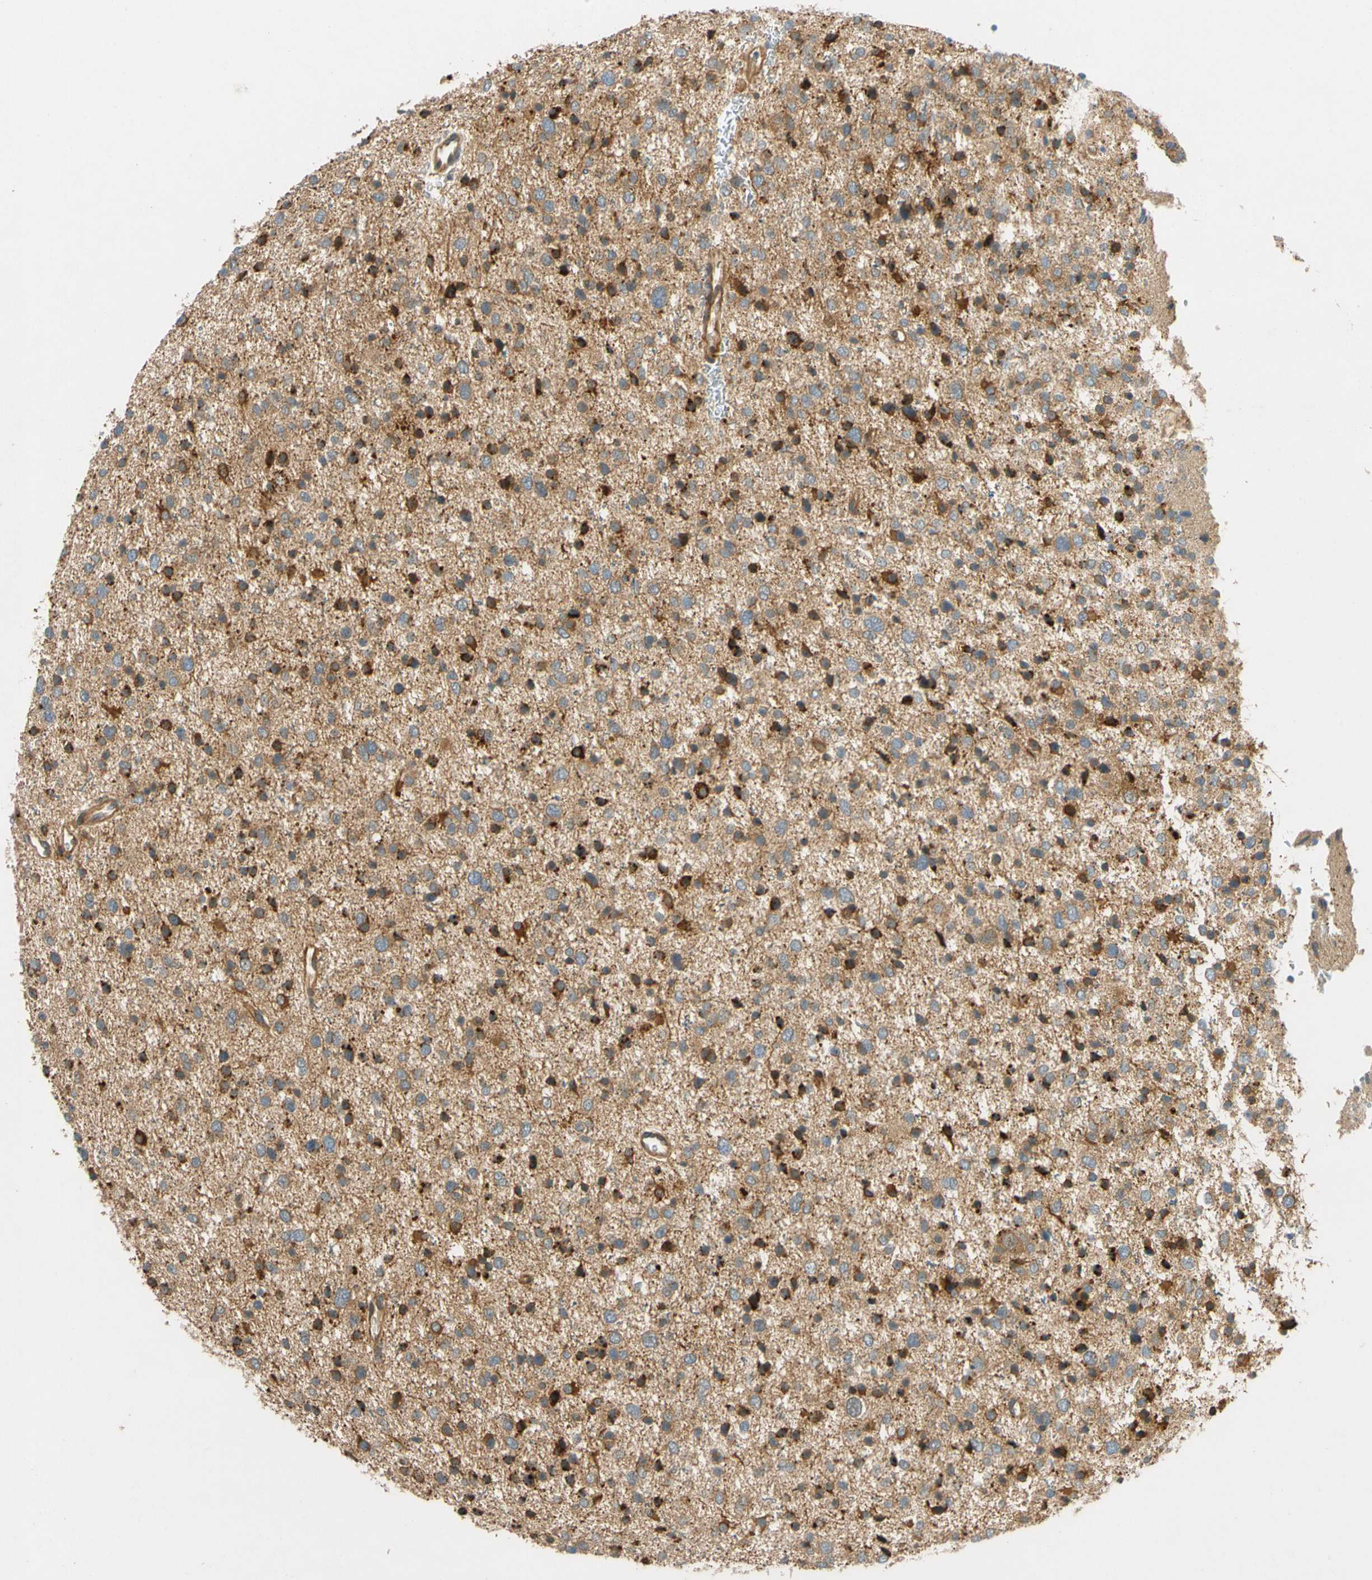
{"staining": {"intensity": "strong", "quantity": "25%-75%", "location": "cytoplasmic/membranous"}, "tissue": "glioma", "cell_type": "Tumor cells", "image_type": "cancer", "snomed": [{"axis": "morphology", "description": "Glioma, malignant, Low grade"}, {"axis": "topography", "description": "Brain"}], "caption": "Human malignant low-grade glioma stained with a brown dye exhibits strong cytoplasmic/membranous positive positivity in approximately 25%-75% of tumor cells.", "gene": "GATD1", "patient": {"sex": "female", "age": 37}}